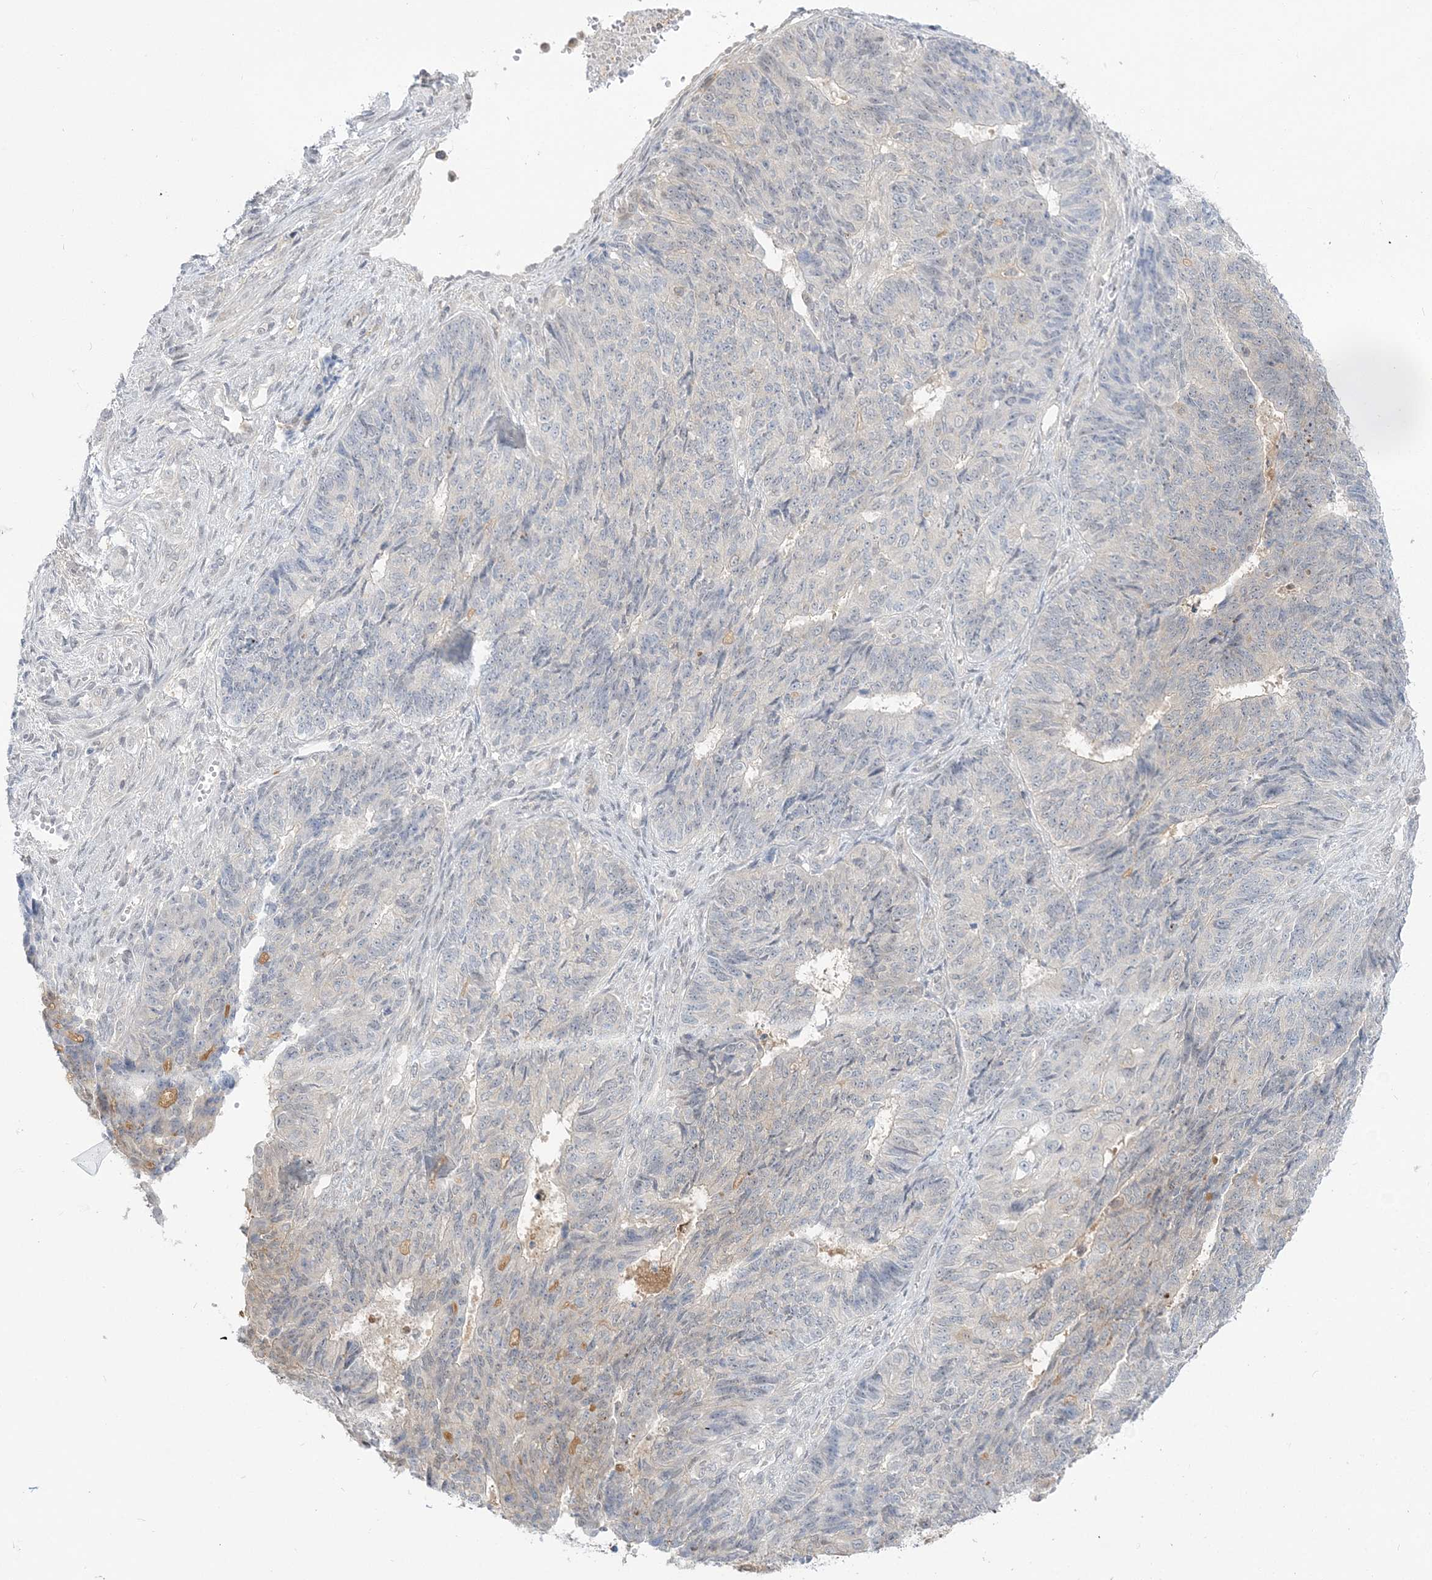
{"staining": {"intensity": "negative", "quantity": "none", "location": "none"}, "tissue": "endometrial cancer", "cell_type": "Tumor cells", "image_type": "cancer", "snomed": [{"axis": "morphology", "description": "Adenocarcinoma, NOS"}, {"axis": "topography", "description": "Endometrium"}], "caption": "Immunohistochemistry histopathology image of neoplastic tissue: endometrial adenocarcinoma stained with DAB exhibits no significant protein expression in tumor cells. Nuclei are stained in blue.", "gene": "THADA", "patient": {"sex": "female", "age": 32}}